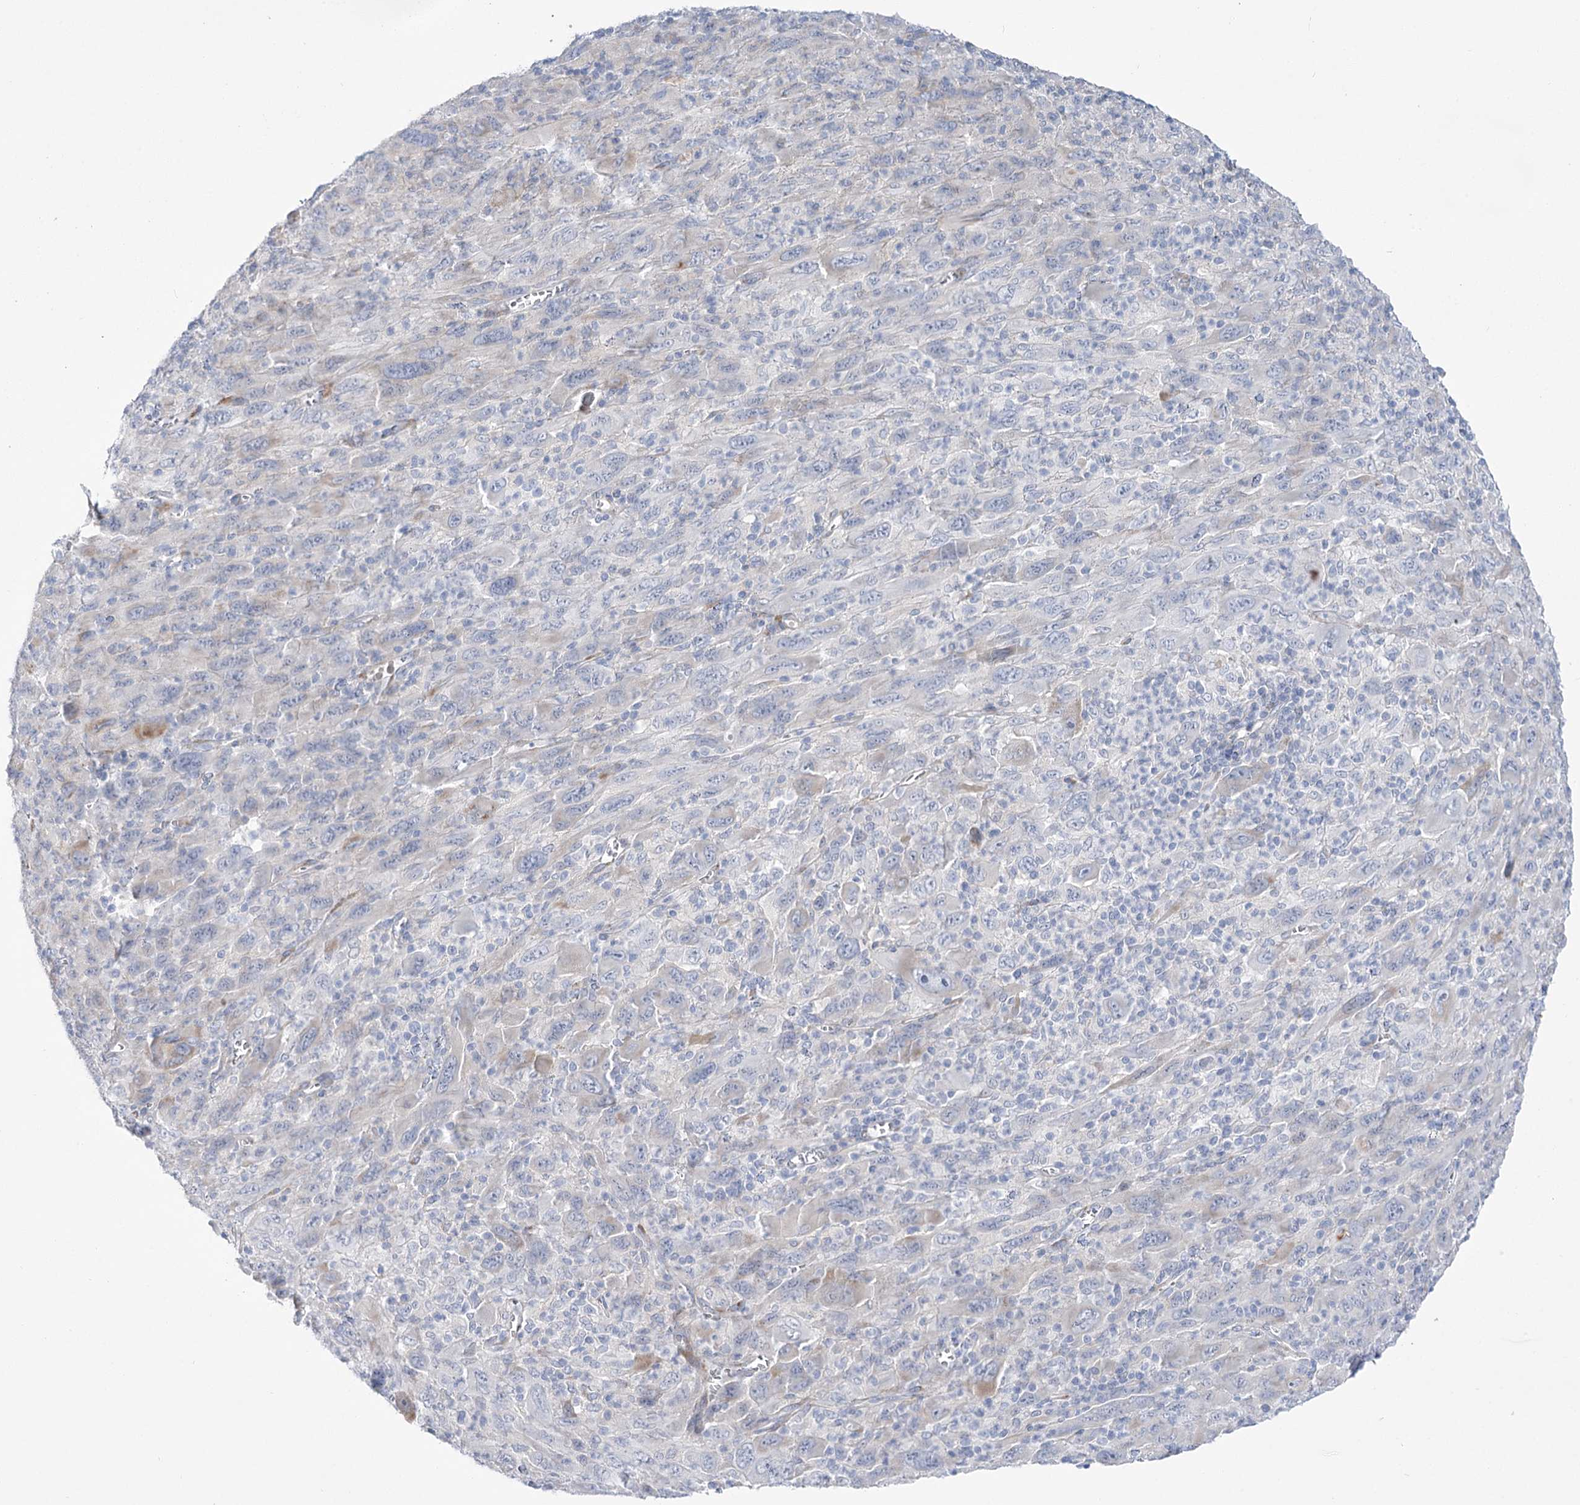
{"staining": {"intensity": "negative", "quantity": "none", "location": "none"}, "tissue": "melanoma", "cell_type": "Tumor cells", "image_type": "cancer", "snomed": [{"axis": "morphology", "description": "Malignant melanoma, Metastatic site"}, {"axis": "topography", "description": "Skin"}], "caption": "There is no significant positivity in tumor cells of malignant melanoma (metastatic site). (Stains: DAB (3,3'-diaminobenzidine) IHC with hematoxylin counter stain, Microscopy: brightfield microscopy at high magnification).", "gene": "SIAE", "patient": {"sex": "female", "age": 56}}